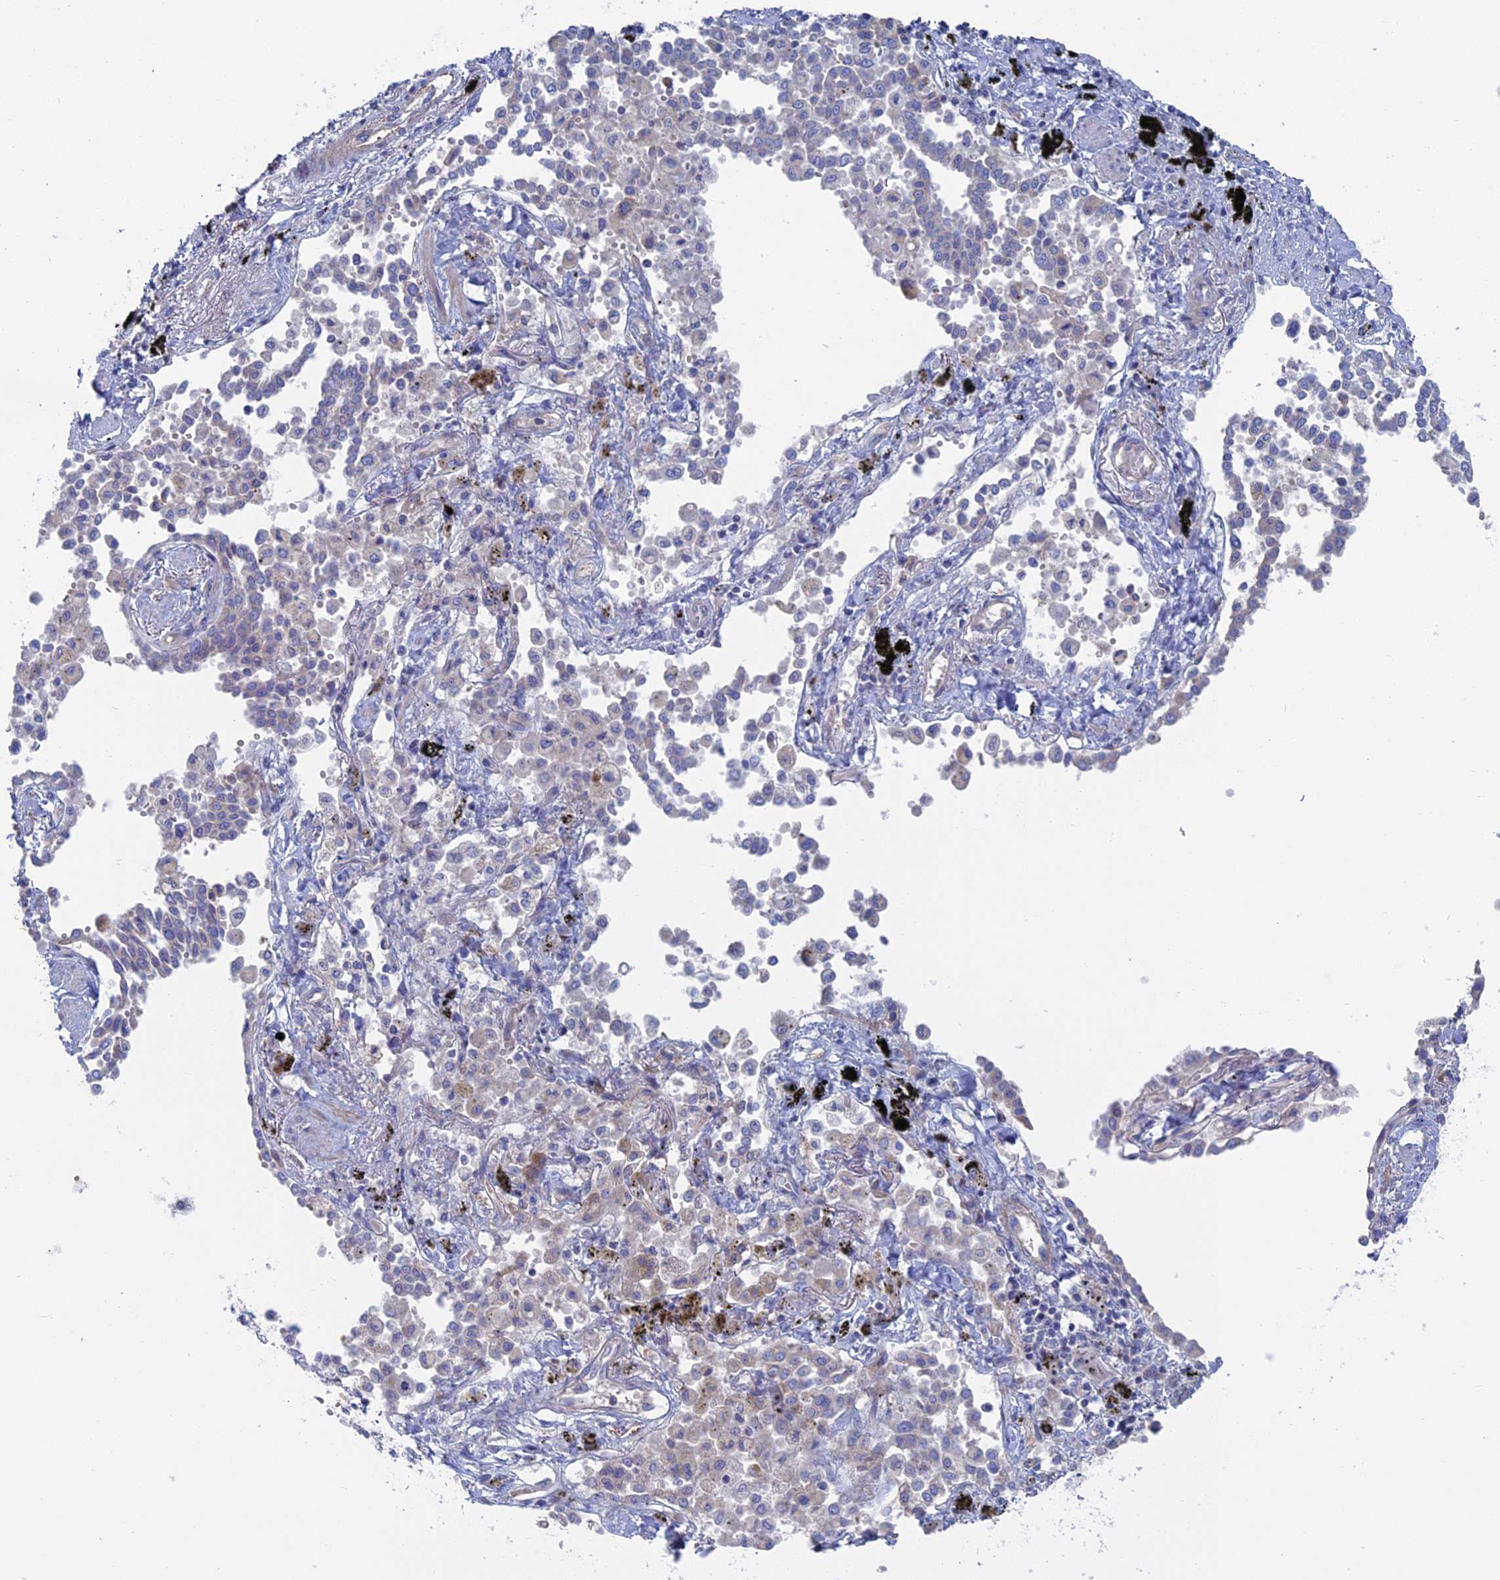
{"staining": {"intensity": "negative", "quantity": "none", "location": "none"}, "tissue": "lung cancer", "cell_type": "Tumor cells", "image_type": "cancer", "snomed": [{"axis": "morphology", "description": "Adenocarcinoma, NOS"}, {"axis": "topography", "description": "Lung"}], "caption": "A high-resolution photomicrograph shows immunohistochemistry (IHC) staining of lung cancer (adenocarcinoma), which reveals no significant positivity in tumor cells.", "gene": "TBC1D30", "patient": {"sex": "male", "age": 67}}